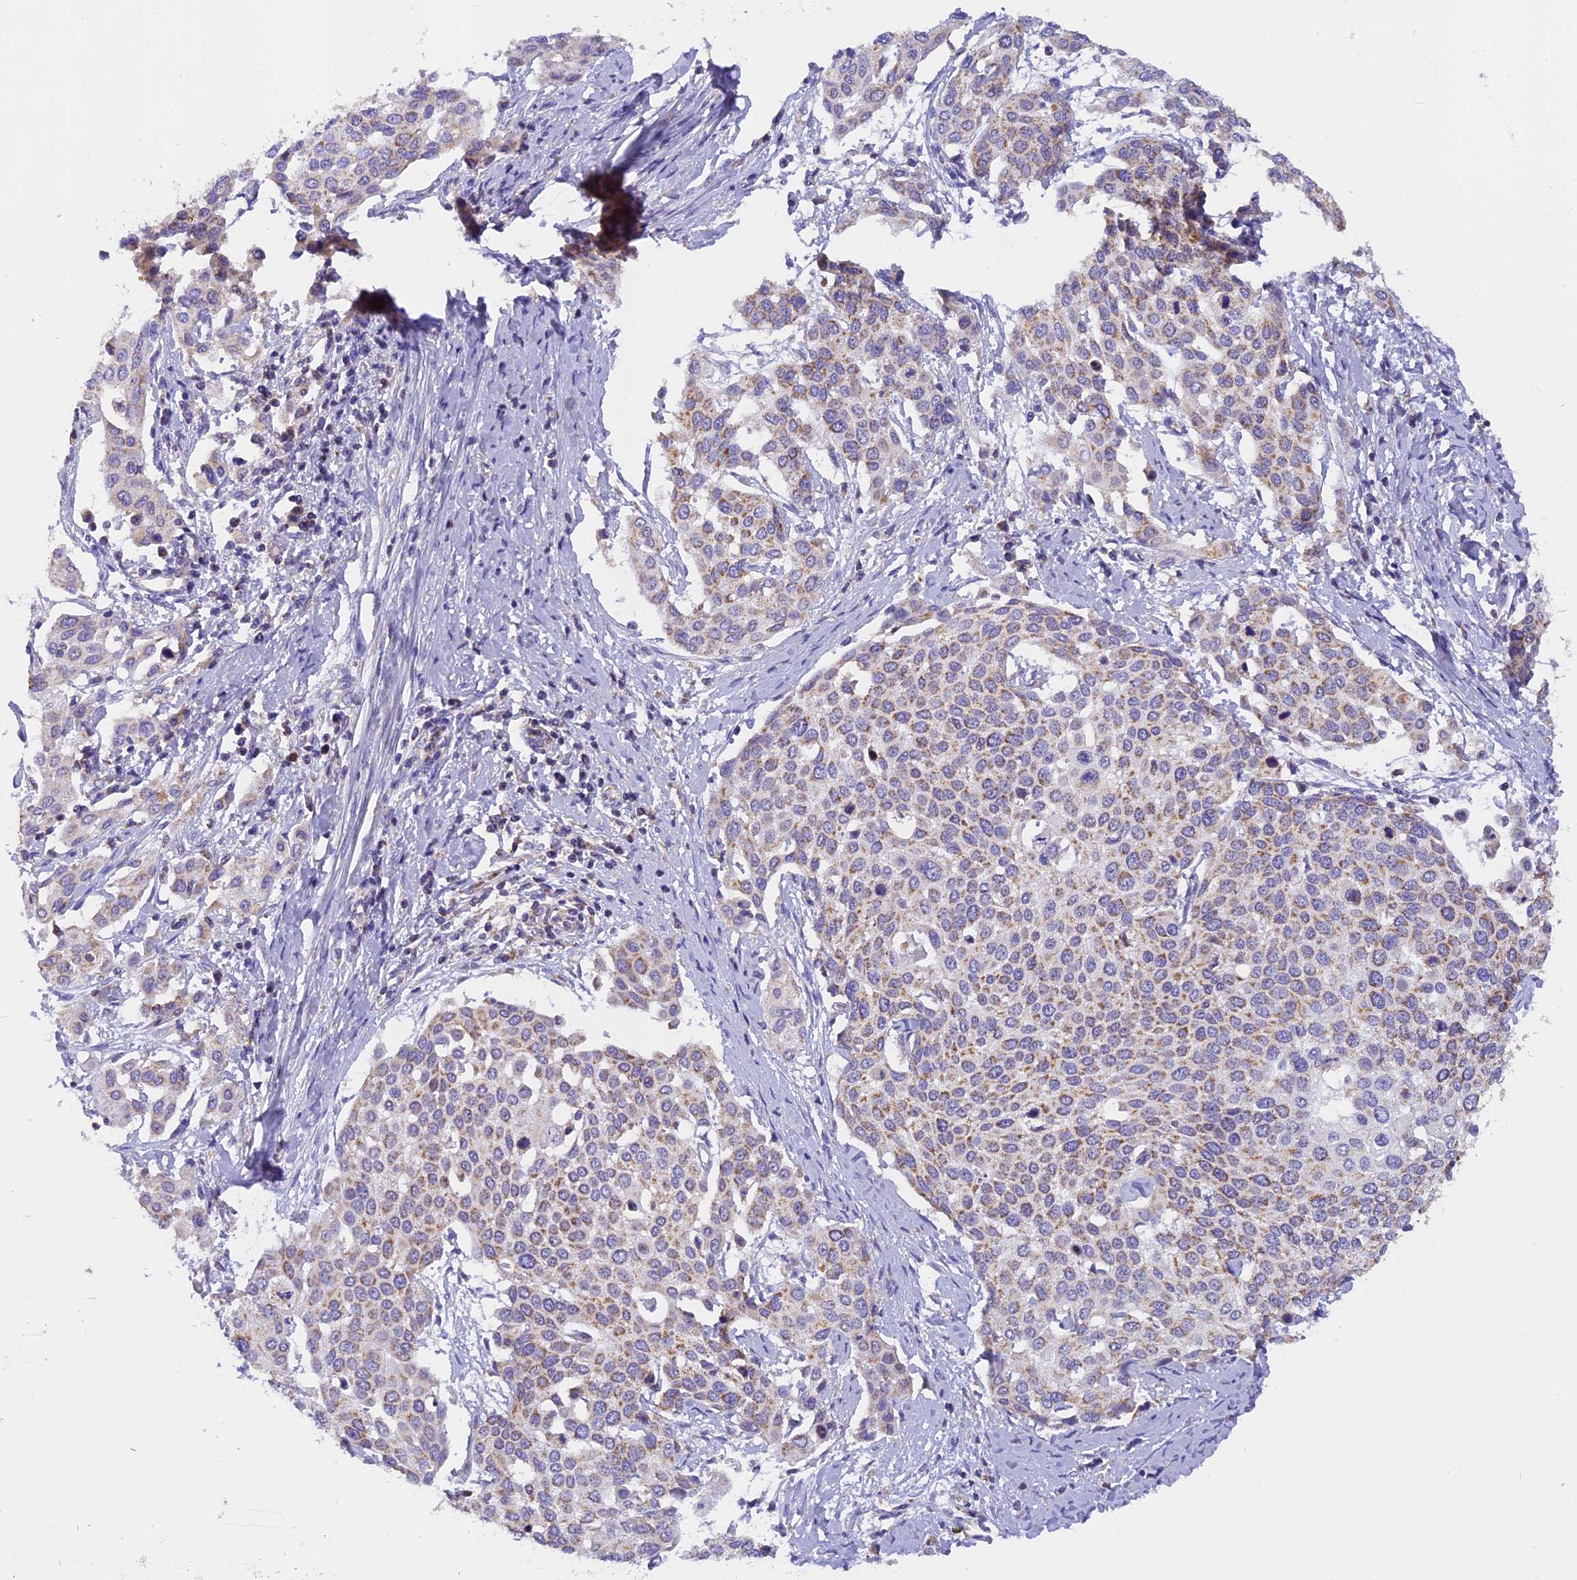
{"staining": {"intensity": "weak", "quantity": ">75%", "location": "cytoplasmic/membranous"}, "tissue": "cervical cancer", "cell_type": "Tumor cells", "image_type": "cancer", "snomed": [{"axis": "morphology", "description": "Squamous cell carcinoma, NOS"}, {"axis": "topography", "description": "Cervix"}], "caption": "This histopathology image shows immunohistochemistry staining of cervical cancer, with low weak cytoplasmic/membranous staining in about >75% of tumor cells.", "gene": "MGME1", "patient": {"sex": "female", "age": 44}}